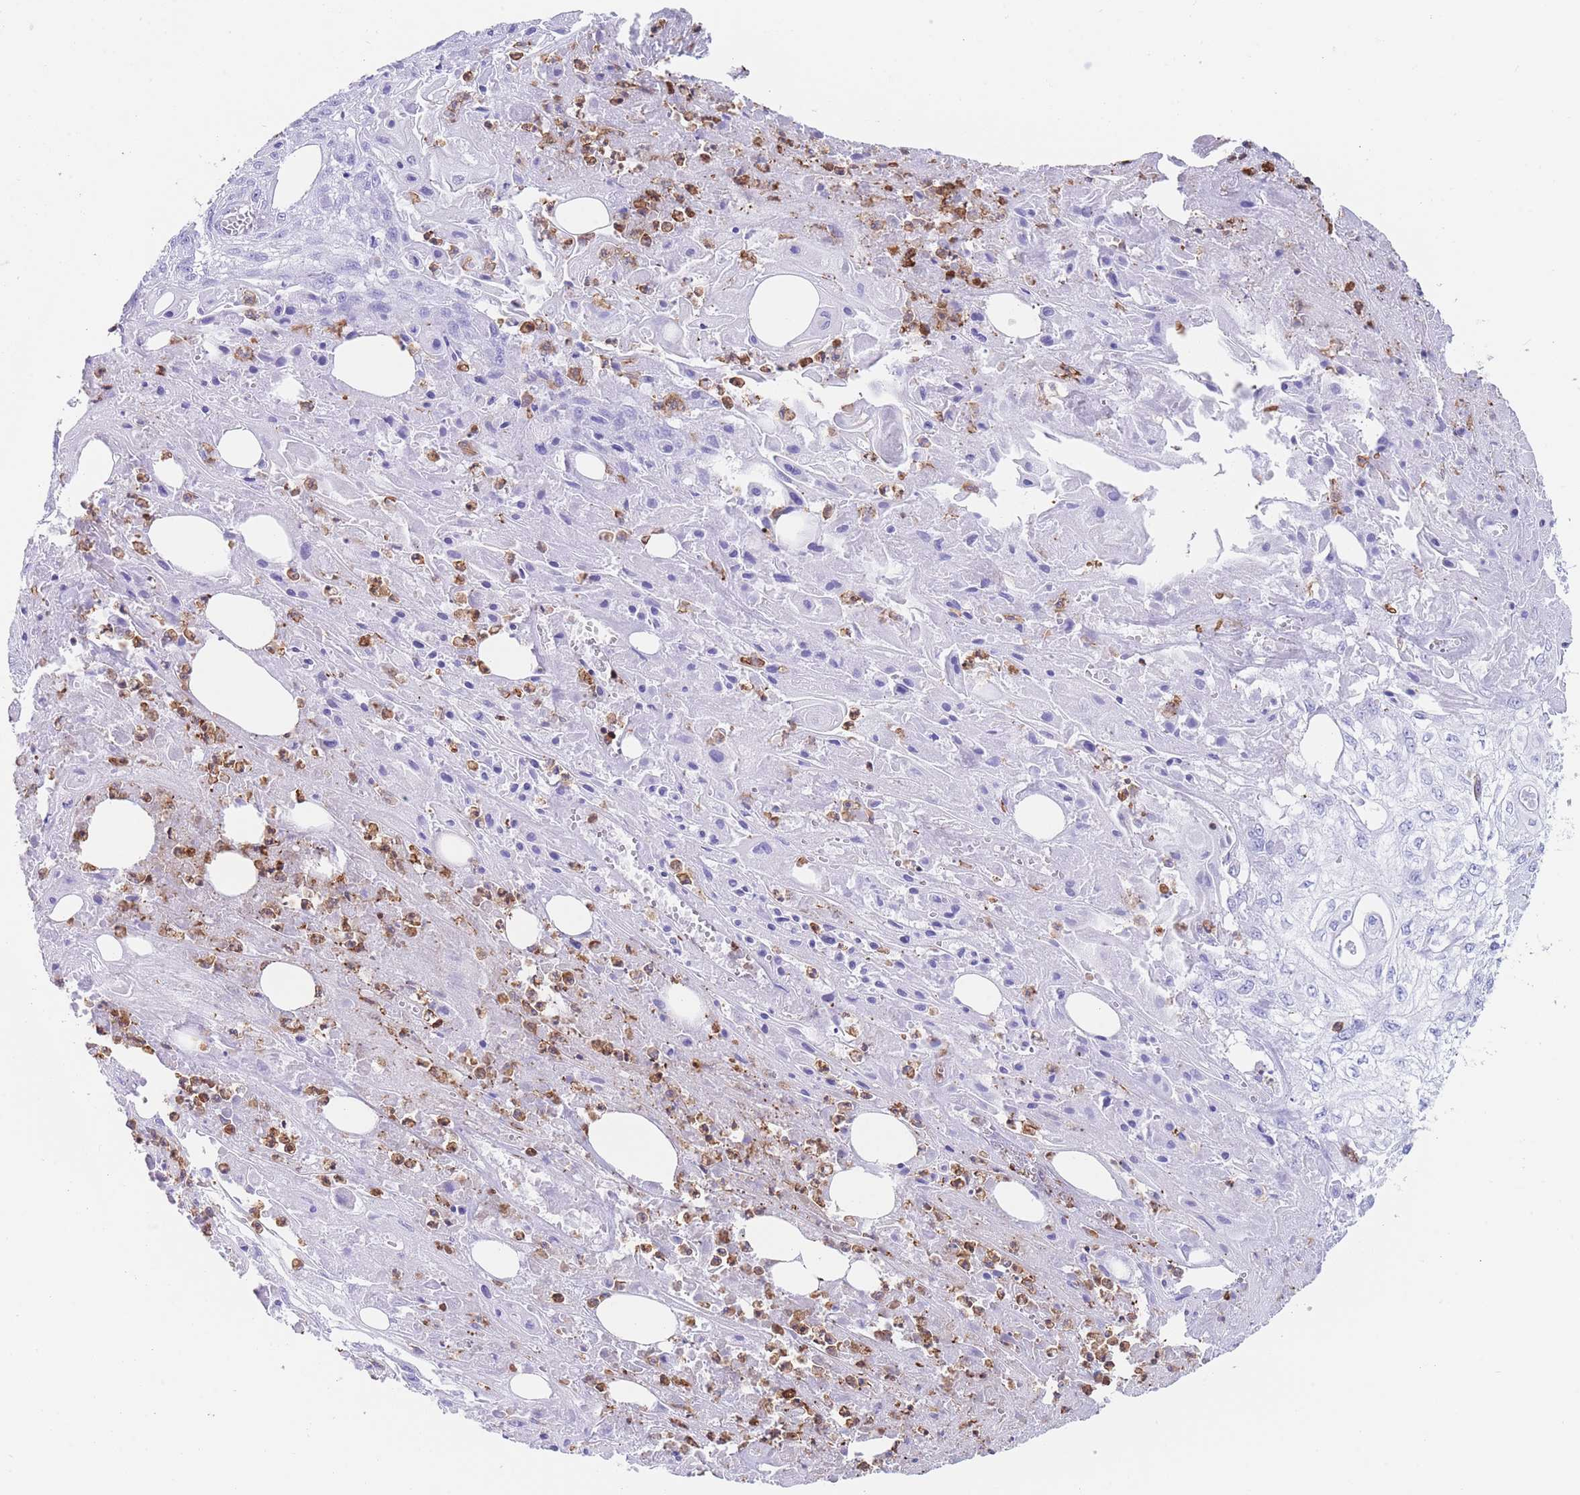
{"staining": {"intensity": "negative", "quantity": "none", "location": "none"}, "tissue": "skin cancer", "cell_type": "Tumor cells", "image_type": "cancer", "snomed": [{"axis": "morphology", "description": "Squamous cell carcinoma, NOS"}, {"axis": "morphology", "description": "Squamous cell carcinoma, metastatic, NOS"}, {"axis": "topography", "description": "Skin"}, {"axis": "topography", "description": "Lymph node"}], "caption": "There is no significant expression in tumor cells of metastatic squamous cell carcinoma (skin).", "gene": "CORO1A", "patient": {"sex": "male", "age": 75}}